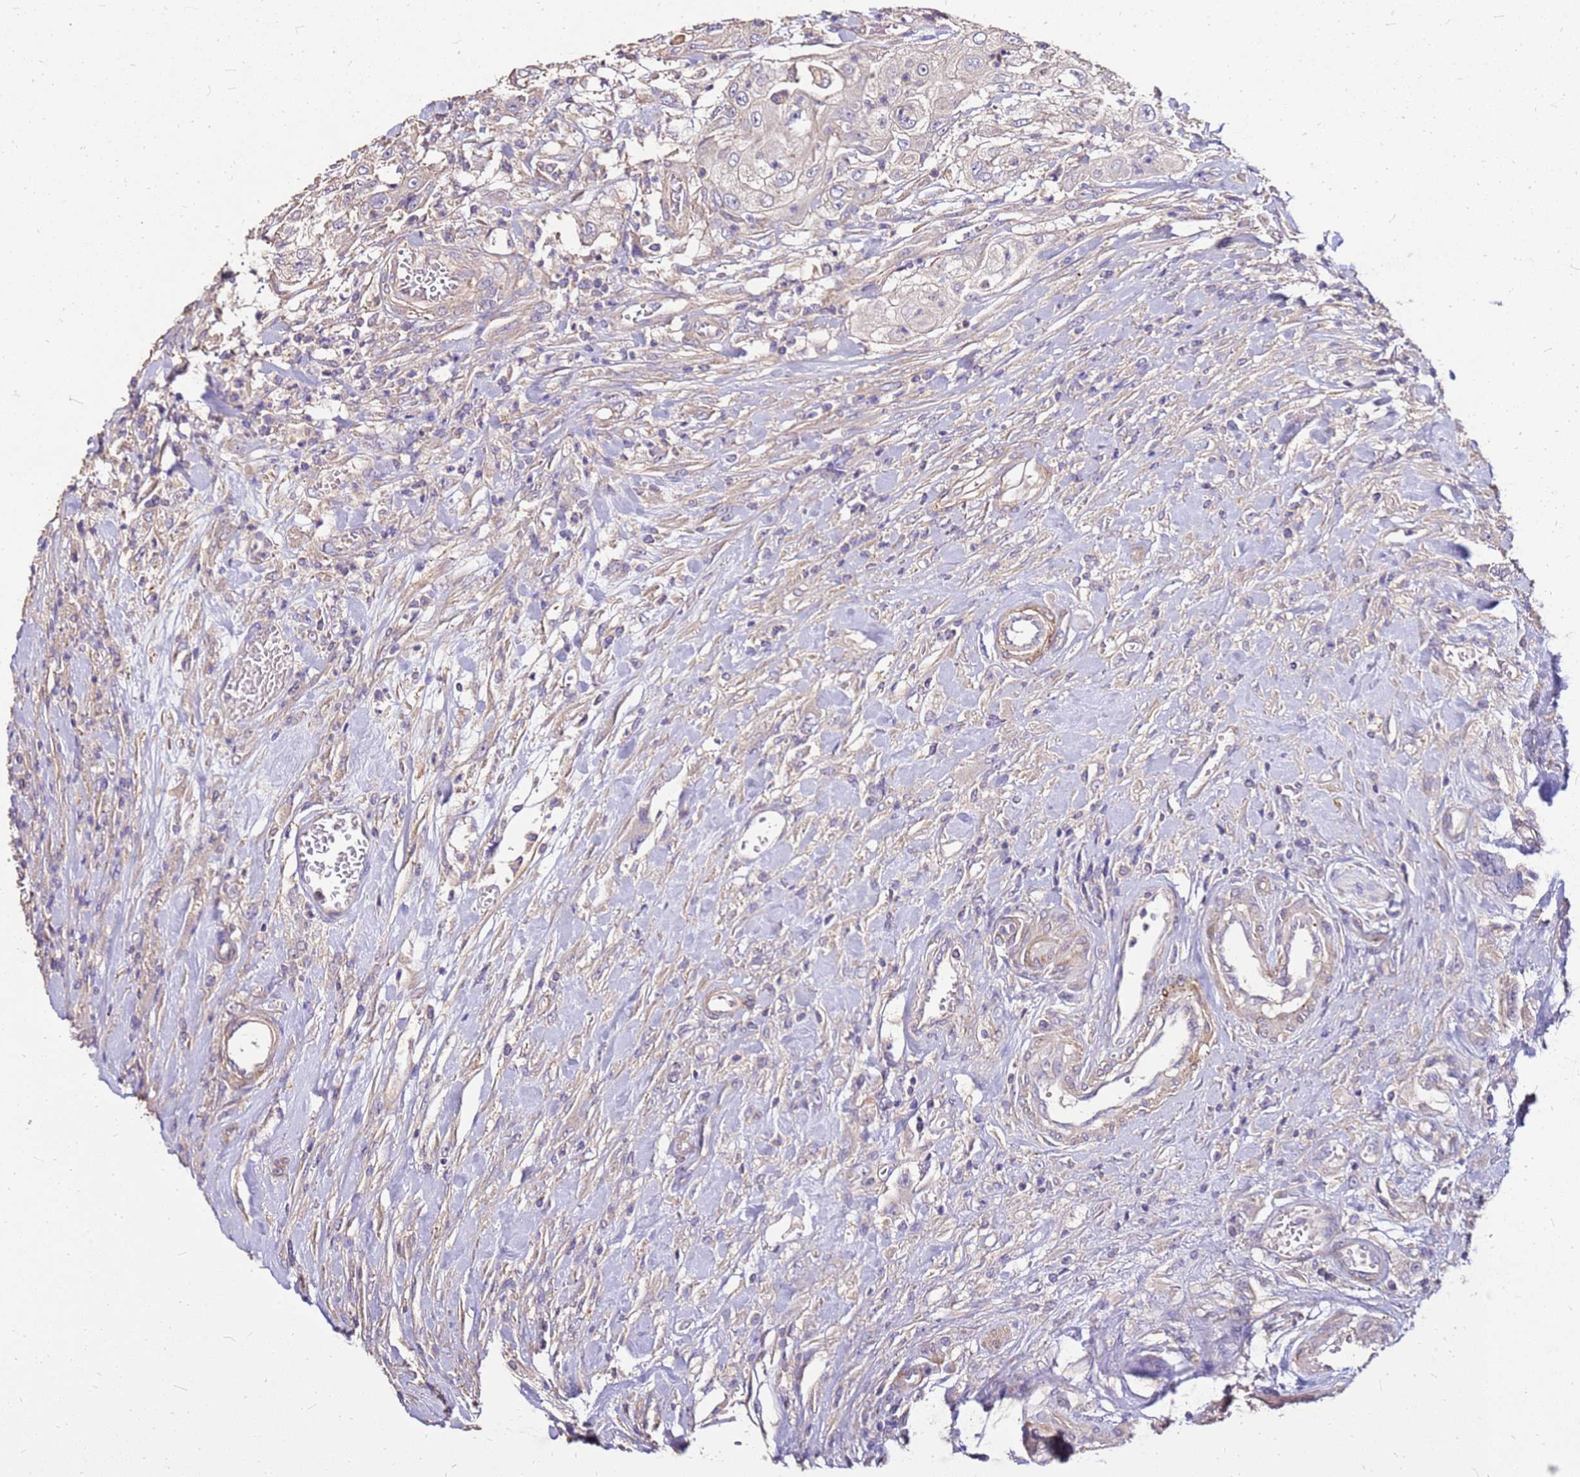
{"staining": {"intensity": "negative", "quantity": "none", "location": "none"}, "tissue": "urothelial cancer", "cell_type": "Tumor cells", "image_type": "cancer", "snomed": [{"axis": "morphology", "description": "Urothelial carcinoma, High grade"}, {"axis": "topography", "description": "Urinary bladder"}], "caption": "The immunohistochemistry (IHC) image has no significant expression in tumor cells of urothelial carcinoma (high-grade) tissue.", "gene": "EXD3", "patient": {"sex": "female", "age": 79}}